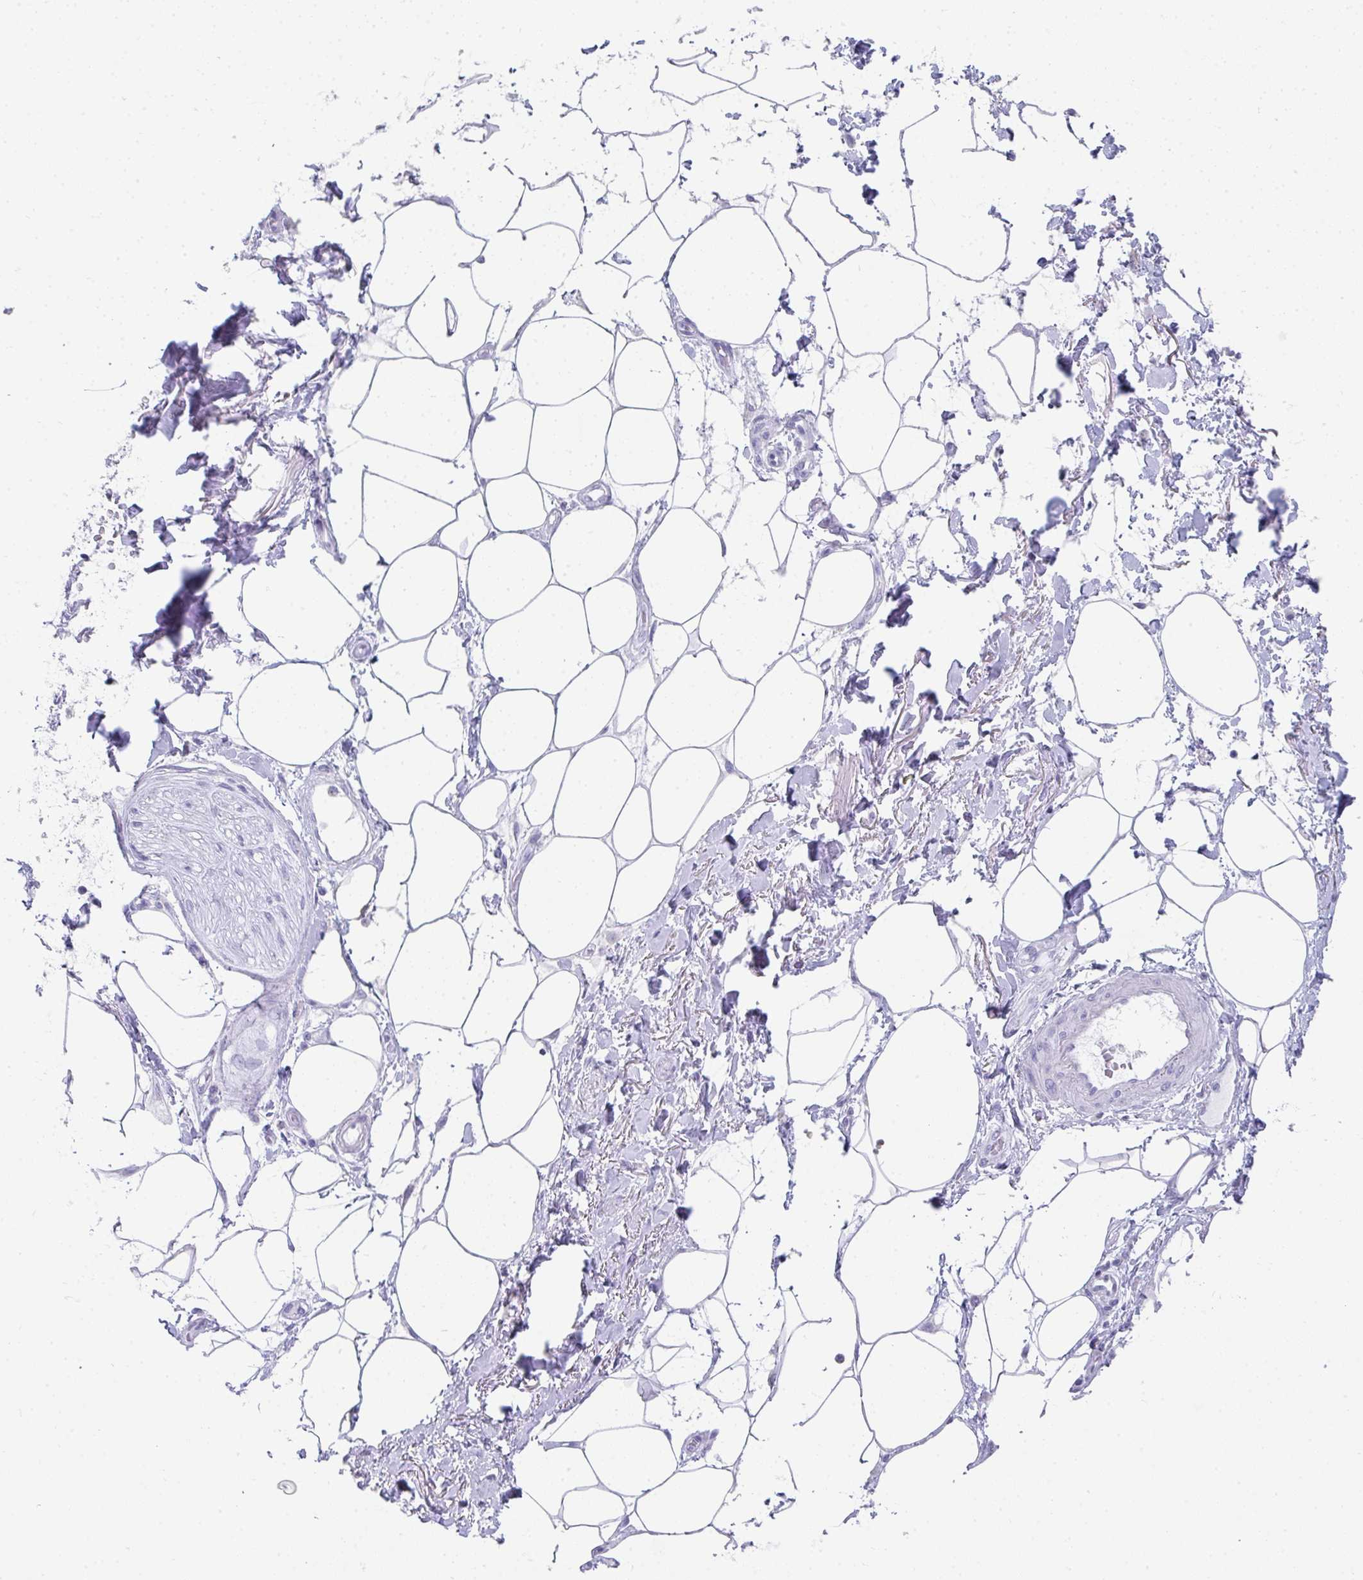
{"staining": {"intensity": "negative", "quantity": "none", "location": "none"}, "tissue": "adipose tissue", "cell_type": "Adipocytes", "image_type": "normal", "snomed": [{"axis": "morphology", "description": "Normal tissue, NOS"}, {"axis": "topography", "description": "Vagina"}, {"axis": "topography", "description": "Peripheral nerve tissue"}], "caption": "Immunohistochemistry (IHC) of normal human adipose tissue reveals no staining in adipocytes.", "gene": "RLF", "patient": {"sex": "female", "age": 71}}